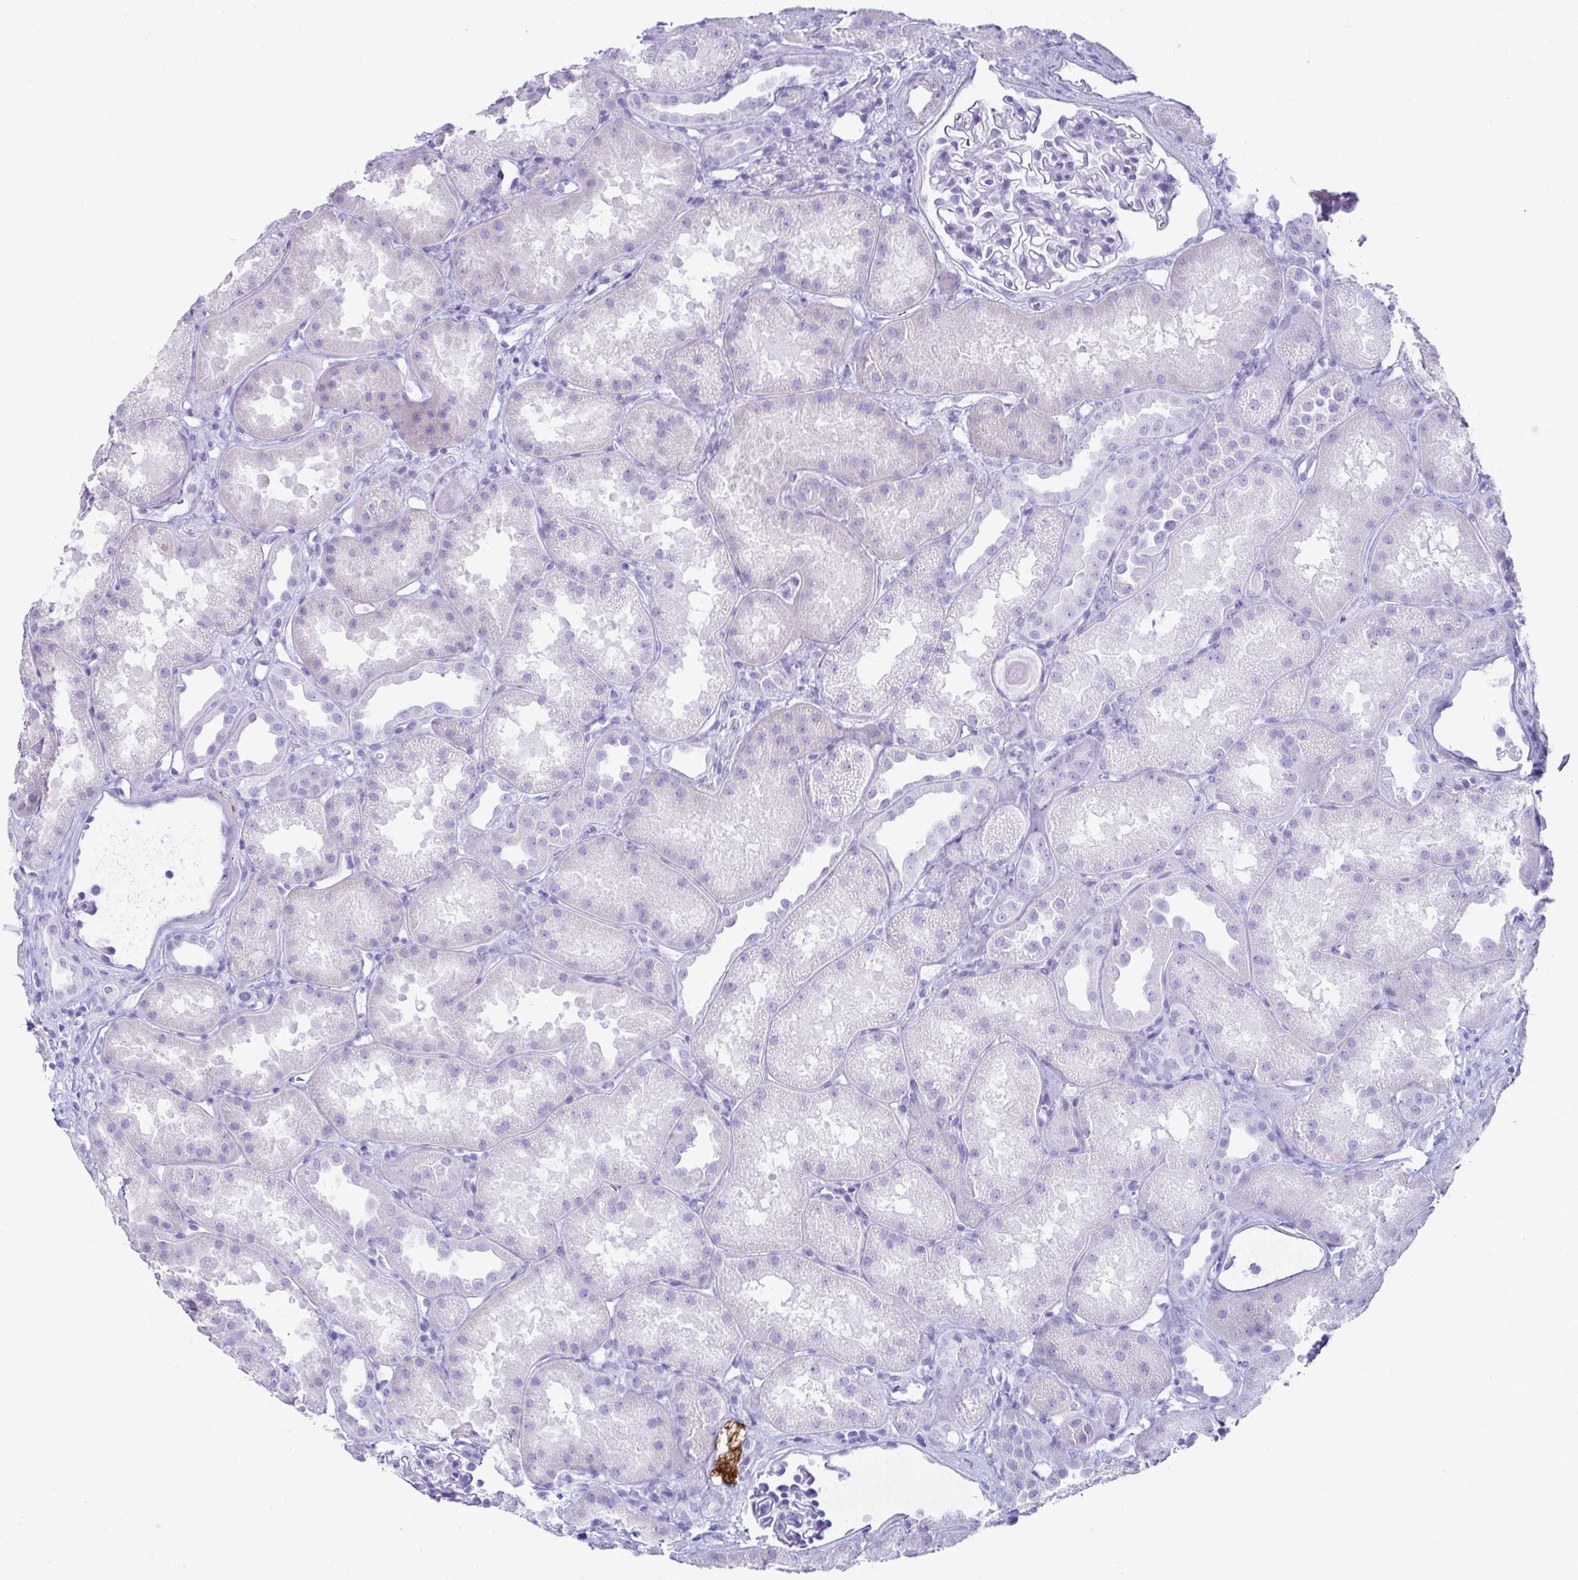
{"staining": {"intensity": "negative", "quantity": "none", "location": "none"}, "tissue": "kidney", "cell_type": "Cells in glomeruli", "image_type": "normal", "snomed": [{"axis": "morphology", "description": "Normal tissue, NOS"}, {"axis": "topography", "description": "Kidney"}], "caption": "High power microscopy micrograph of an immunohistochemistry histopathology image of normal kidney, revealing no significant expression in cells in glomeruli.", "gene": "ATP4B", "patient": {"sex": "male", "age": 61}}